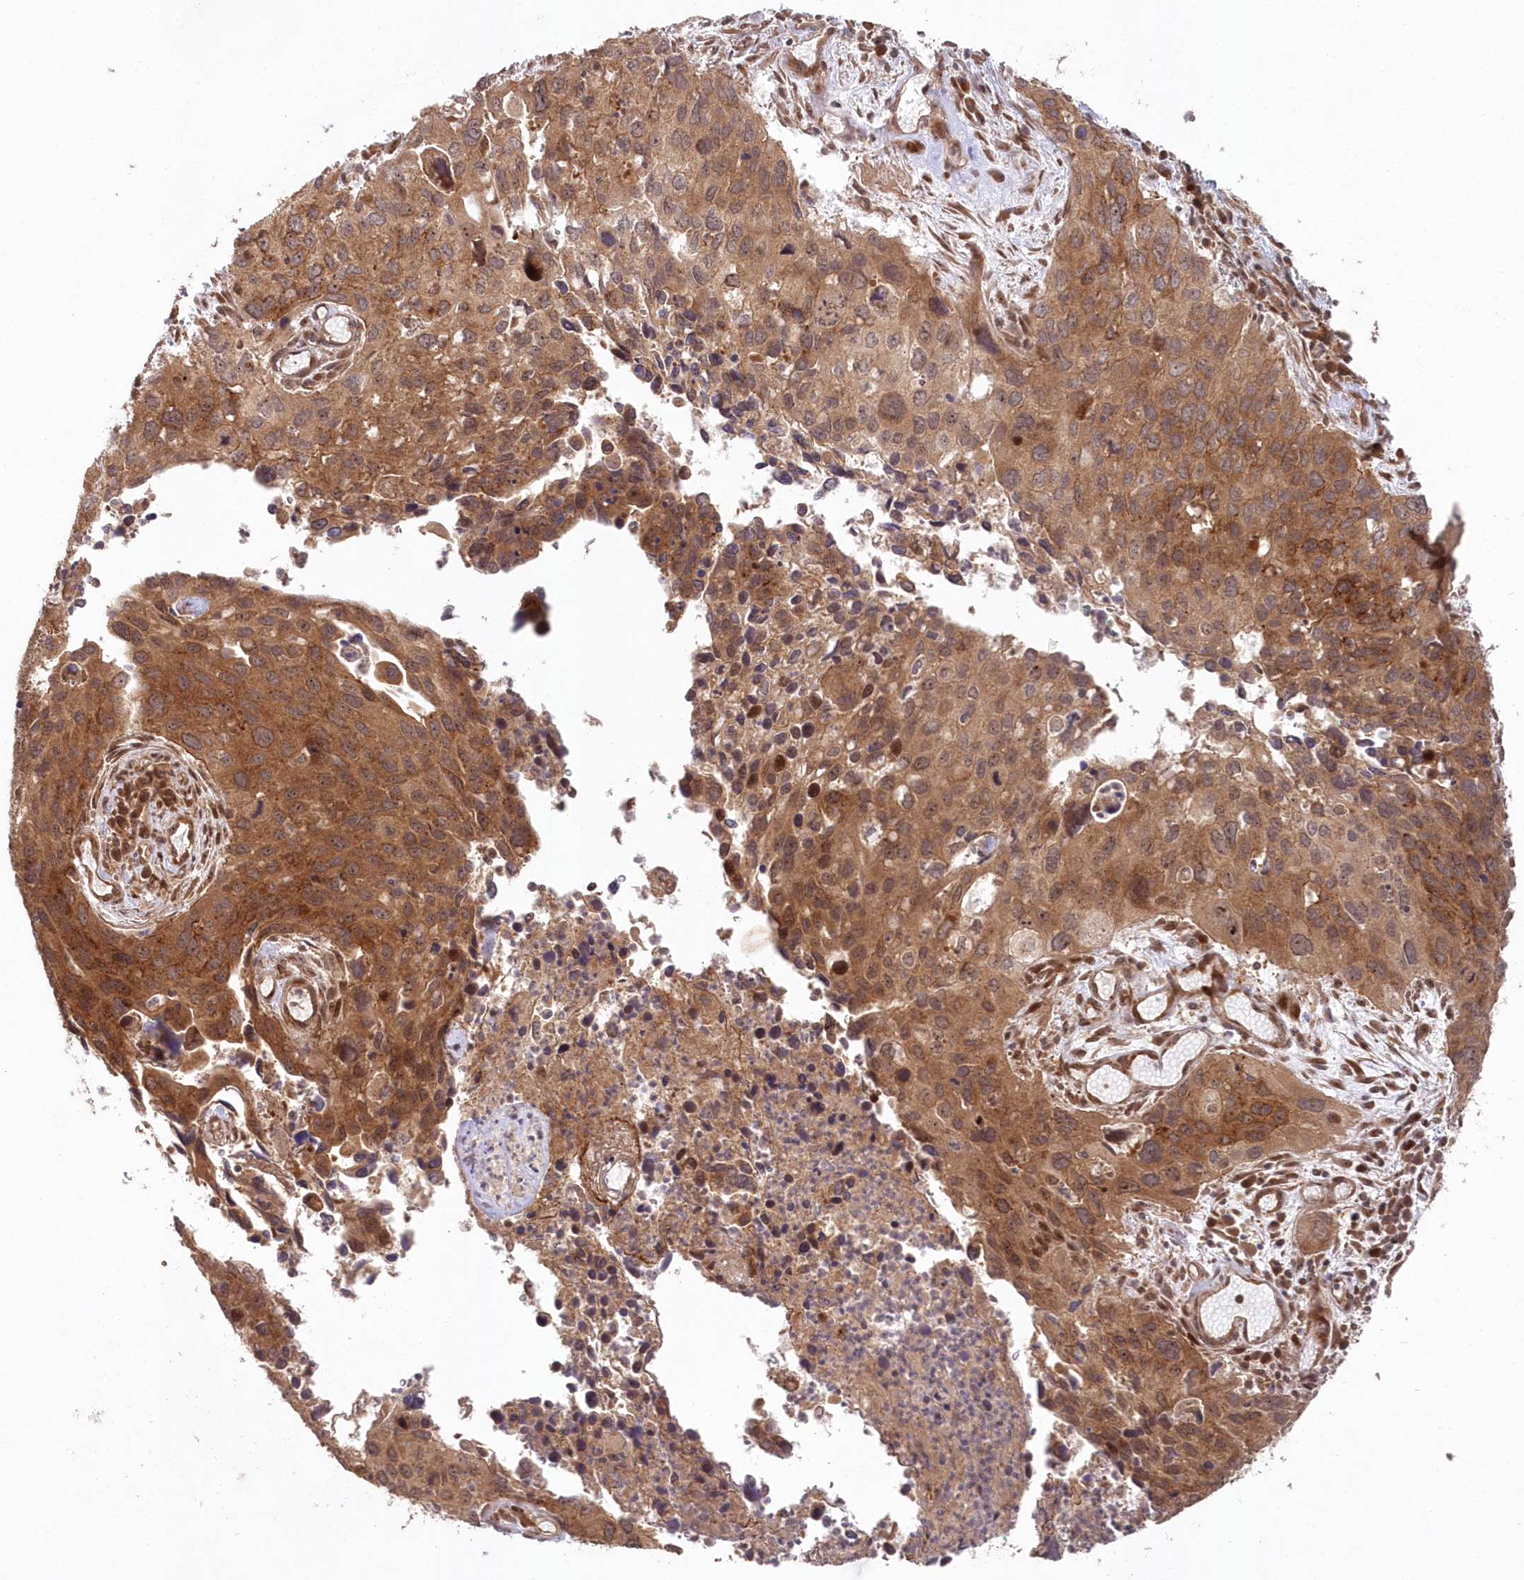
{"staining": {"intensity": "moderate", "quantity": ">75%", "location": "cytoplasmic/membranous"}, "tissue": "cervical cancer", "cell_type": "Tumor cells", "image_type": "cancer", "snomed": [{"axis": "morphology", "description": "Squamous cell carcinoma, NOS"}, {"axis": "topography", "description": "Cervix"}], "caption": "Immunohistochemical staining of human cervical cancer (squamous cell carcinoma) reveals medium levels of moderate cytoplasmic/membranous protein positivity in about >75% of tumor cells. The protein of interest is stained brown, and the nuclei are stained in blue (DAB (3,3'-diaminobenzidine) IHC with brightfield microscopy, high magnification).", "gene": "SERINC1", "patient": {"sex": "female", "age": 55}}